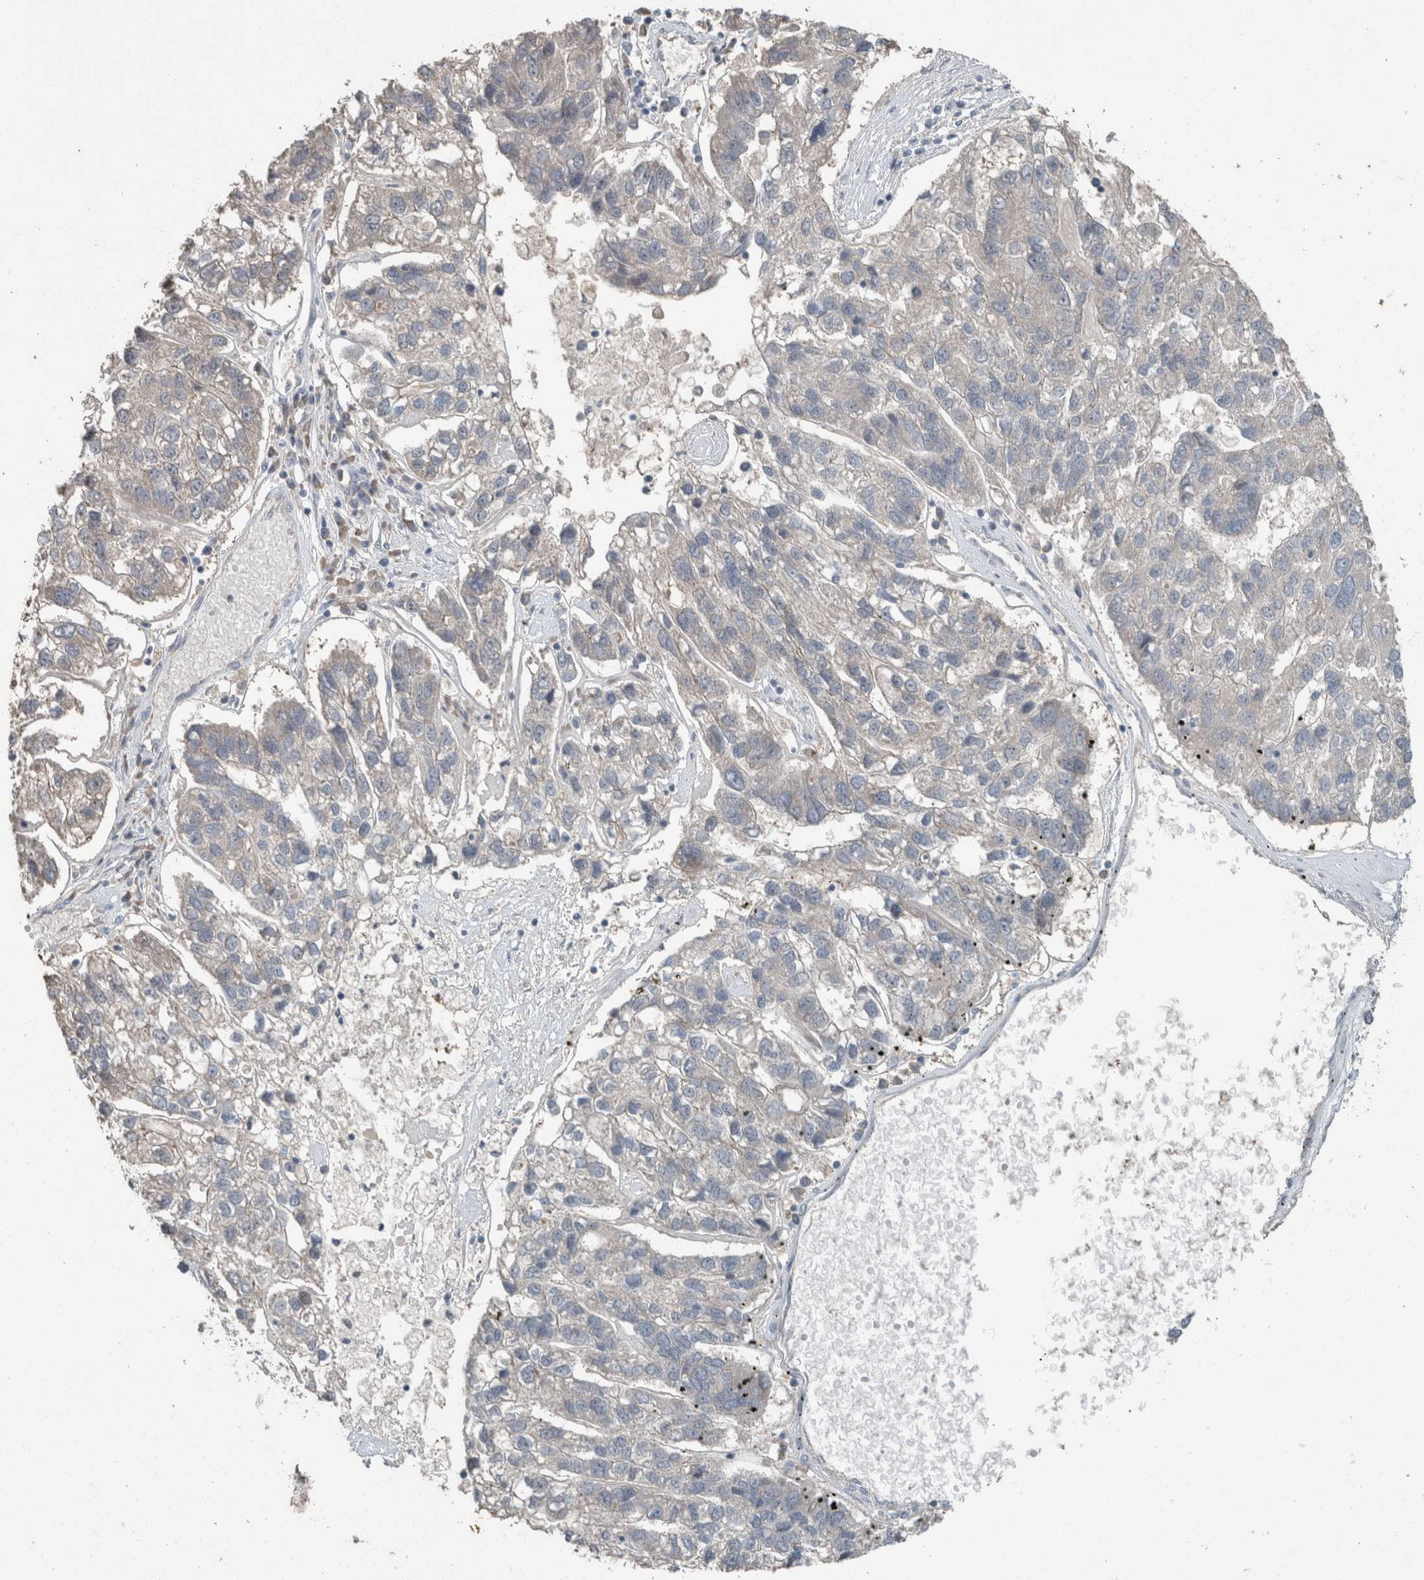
{"staining": {"intensity": "weak", "quantity": "25%-75%", "location": "cytoplasmic/membranous"}, "tissue": "pancreatic cancer", "cell_type": "Tumor cells", "image_type": "cancer", "snomed": [{"axis": "morphology", "description": "Adenocarcinoma, NOS"}, {"axis": "topography", "description": "Pancreas"}], "caption": "IHC (DAB (3,3'-diaminobenzidine)) staining of human pancreatic cancer (adenocarcinoma) exhibits weak cytoplasmic/membranous protein expression in about 25%-75% of tumor cells.", "gene": "KNTC1", "patient": {"sex": "female", "age": 61}}